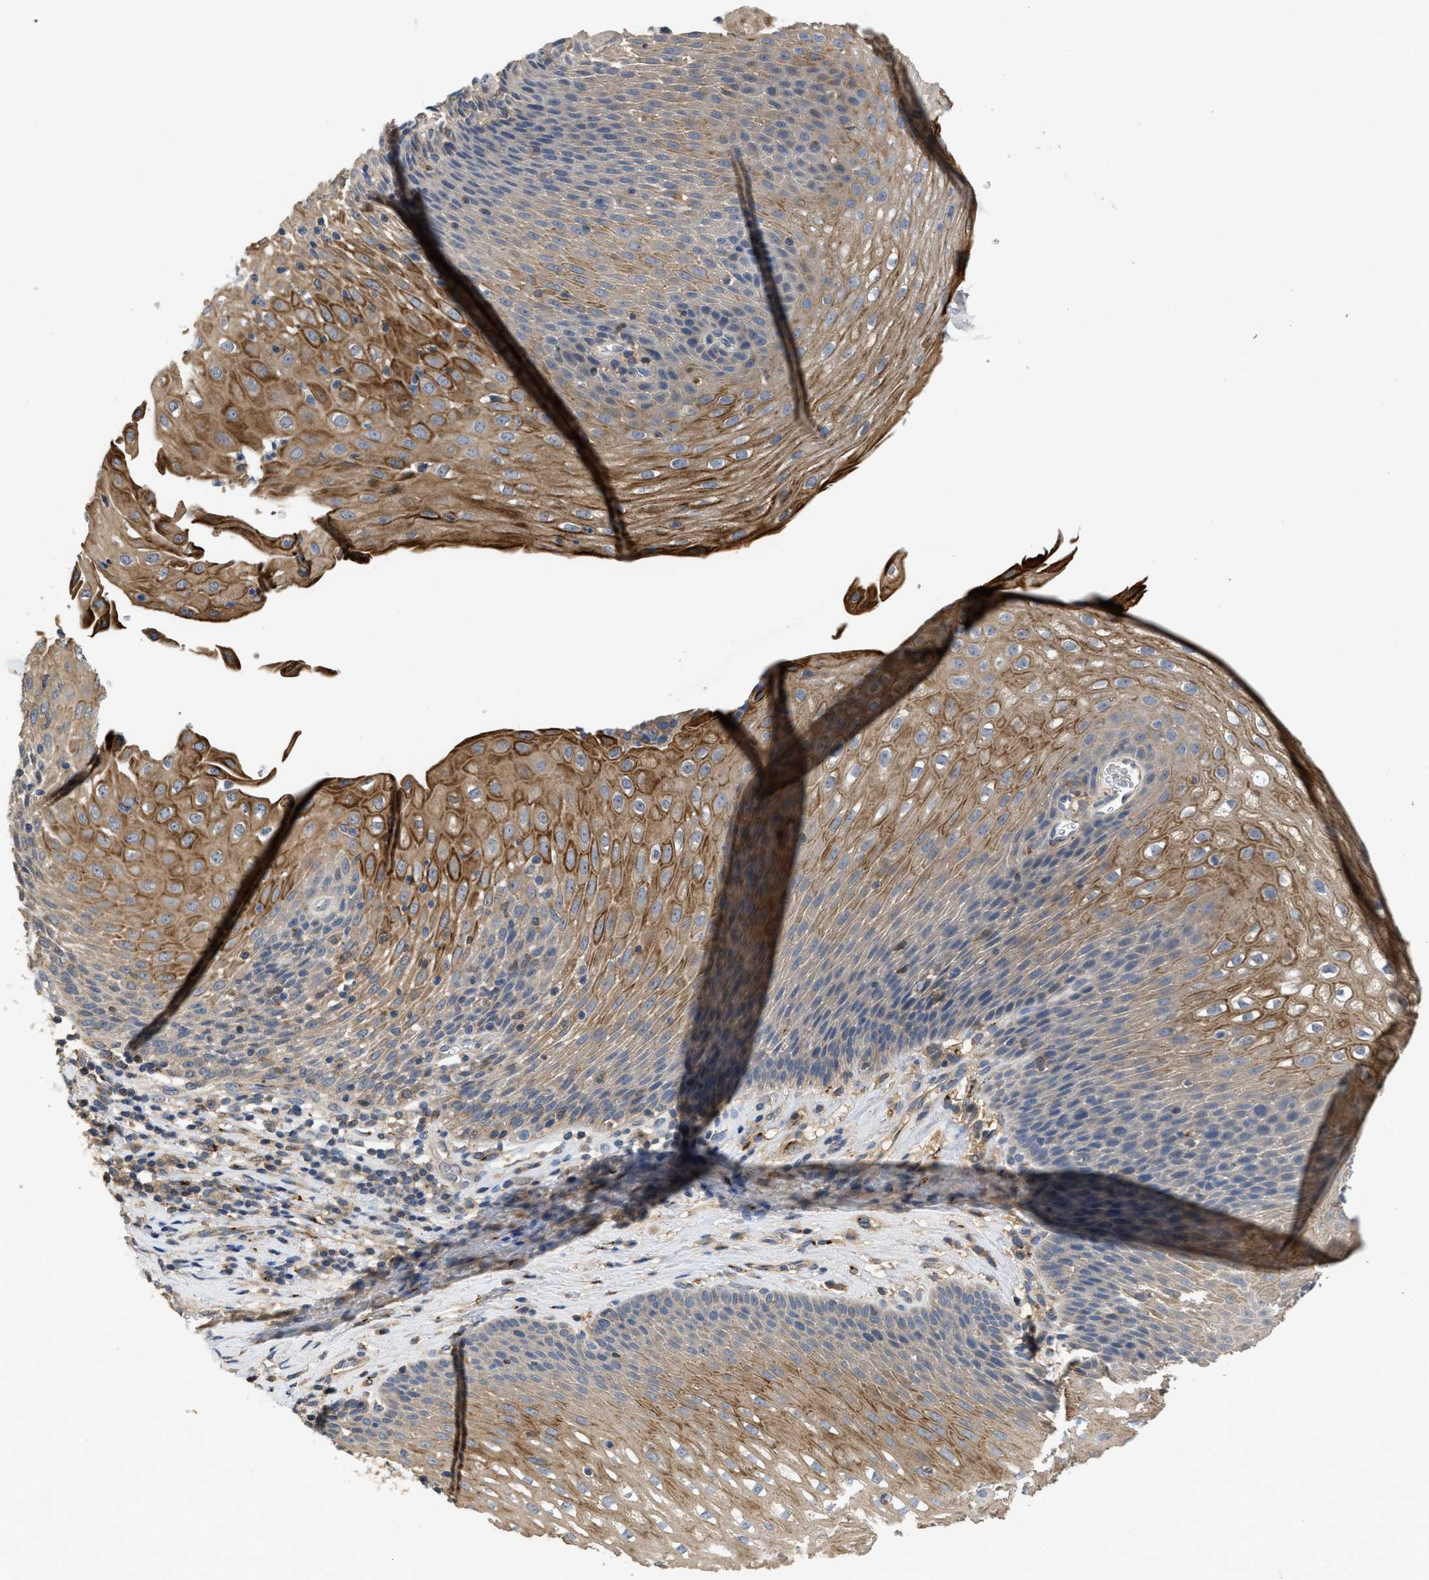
{"staining": {"intensity": "moderate", "quantity": "25%-75%", "location": "cytoplasmic/membranous"}, "tissue": "esophagus", "cell_type": "Squamous epithelial cells", "image_type": "normal", "snomed": [{"axis": "morphology", "description": "Normal tissue, NOS"}, {"axis": "topography", "description": "Esophagus"}], "caption": "High-magnification brightfield microscopy of normal esophagus stained with DAB (3,3'-diaminobenzidine) (brown) and counterstained with hematoxylin (blue). squamous epithelial cells exhibit moderate cytoplasmic/membranous positivity is seen in about25%-75% of cells.", "gene": "SIK2", "patient": {"sex": "male", "age": 48}}